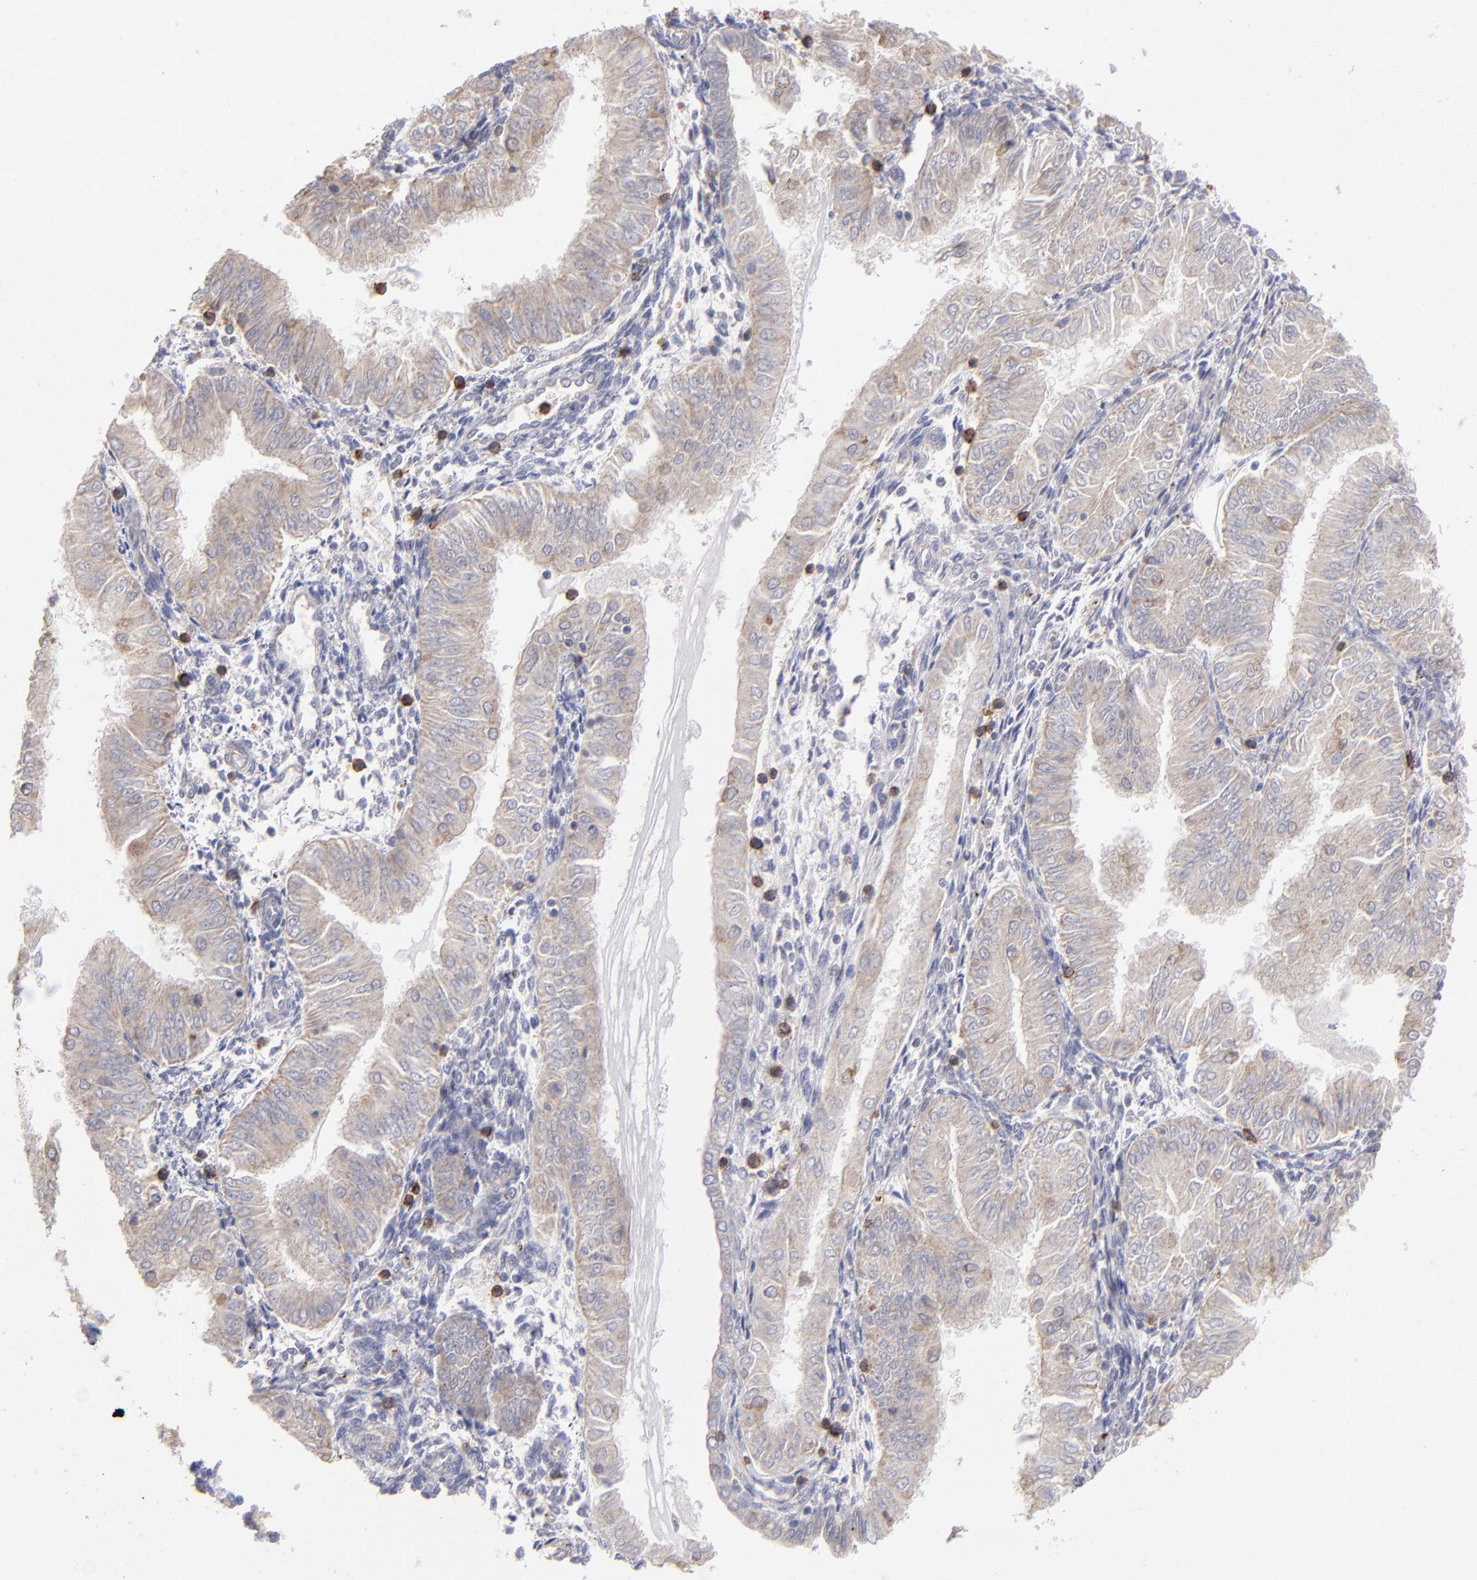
{"staining": {"intensity": "weak", "quantity": ">75%", "location": "cytoplasmic/membranous"}, "tissue": "endometrial cancer", "cell_type": "Tumor cells", "image_type": "cancer", "snomed": [{"axis": "morphology", "description": "Adenocarcinoma, NOS"}, {"axis": "topography", "description": "Endometrium"}], "caption": "Adenocarcinoma (endometrial) was stained to show a protein in brown. There is low levels of weak cytoplasmic/membranous expression in about >75% of tumor cells. The staining was performed using DAB to visualize the protein expression in brown, while the nuclei were stained in blue with hematoxylin (Magnification: 20x).", "gene": "FGR", "patient": {"sex": "female", "age": 53}}